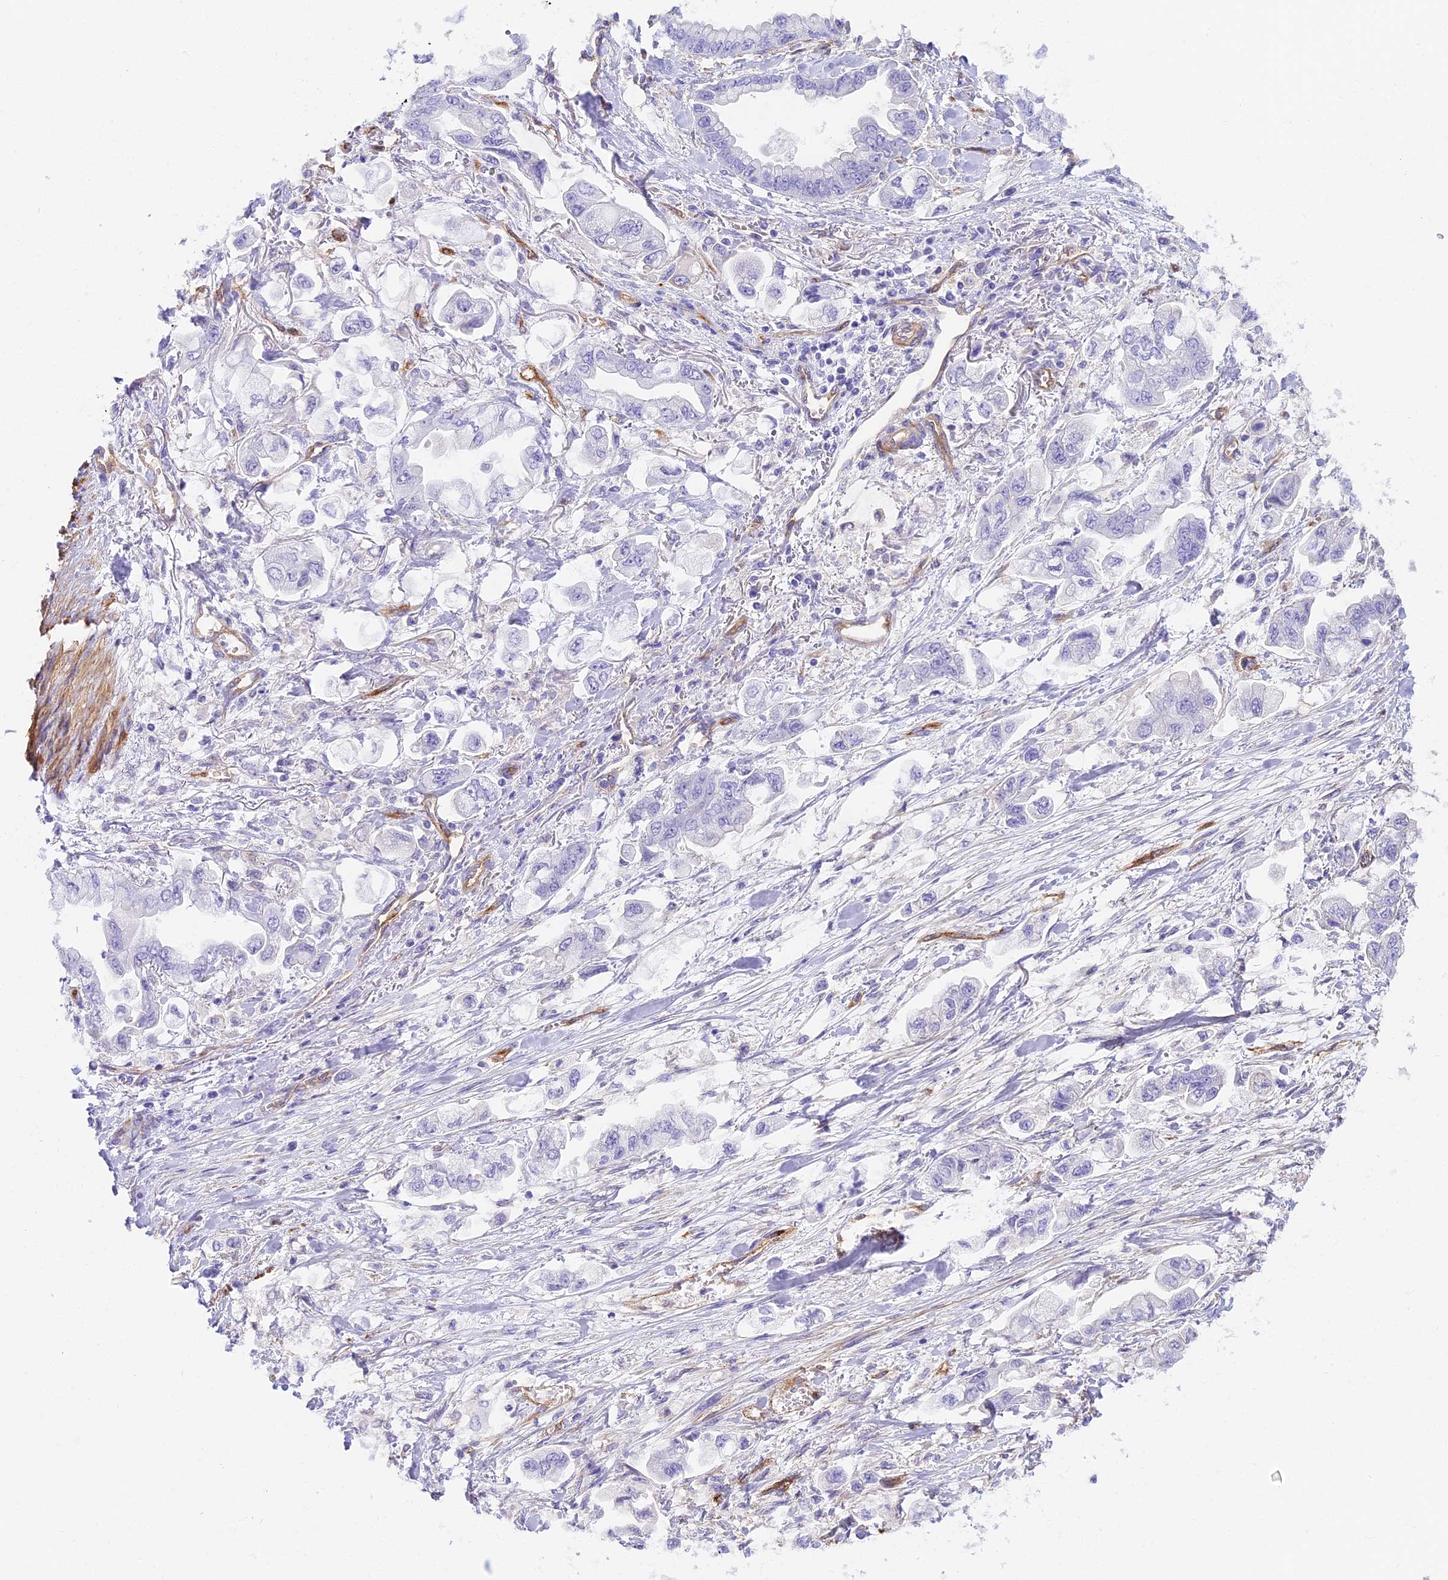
{"staining": {"intensity": "negative", "quantity": "none", "location": "none"}, "tissue": "stomach cancer", "cell_type": "Tumor cells", "image_type": "cancer", "snomed": [{"axis": "morphology", "description": "Adenocarcinoma, NOS"}, {"axis": "topography", "description": "Stomach"}], "caption": "An immunohistochemistry (IHC) micrograph of stomach cancer (adenocarcinoma) is shown. There is no staining in tumor cells of stomach cancer (adenocarcinoma).", "gene": "HOMER3", "patient": {"sex": "male", "age": 62}}